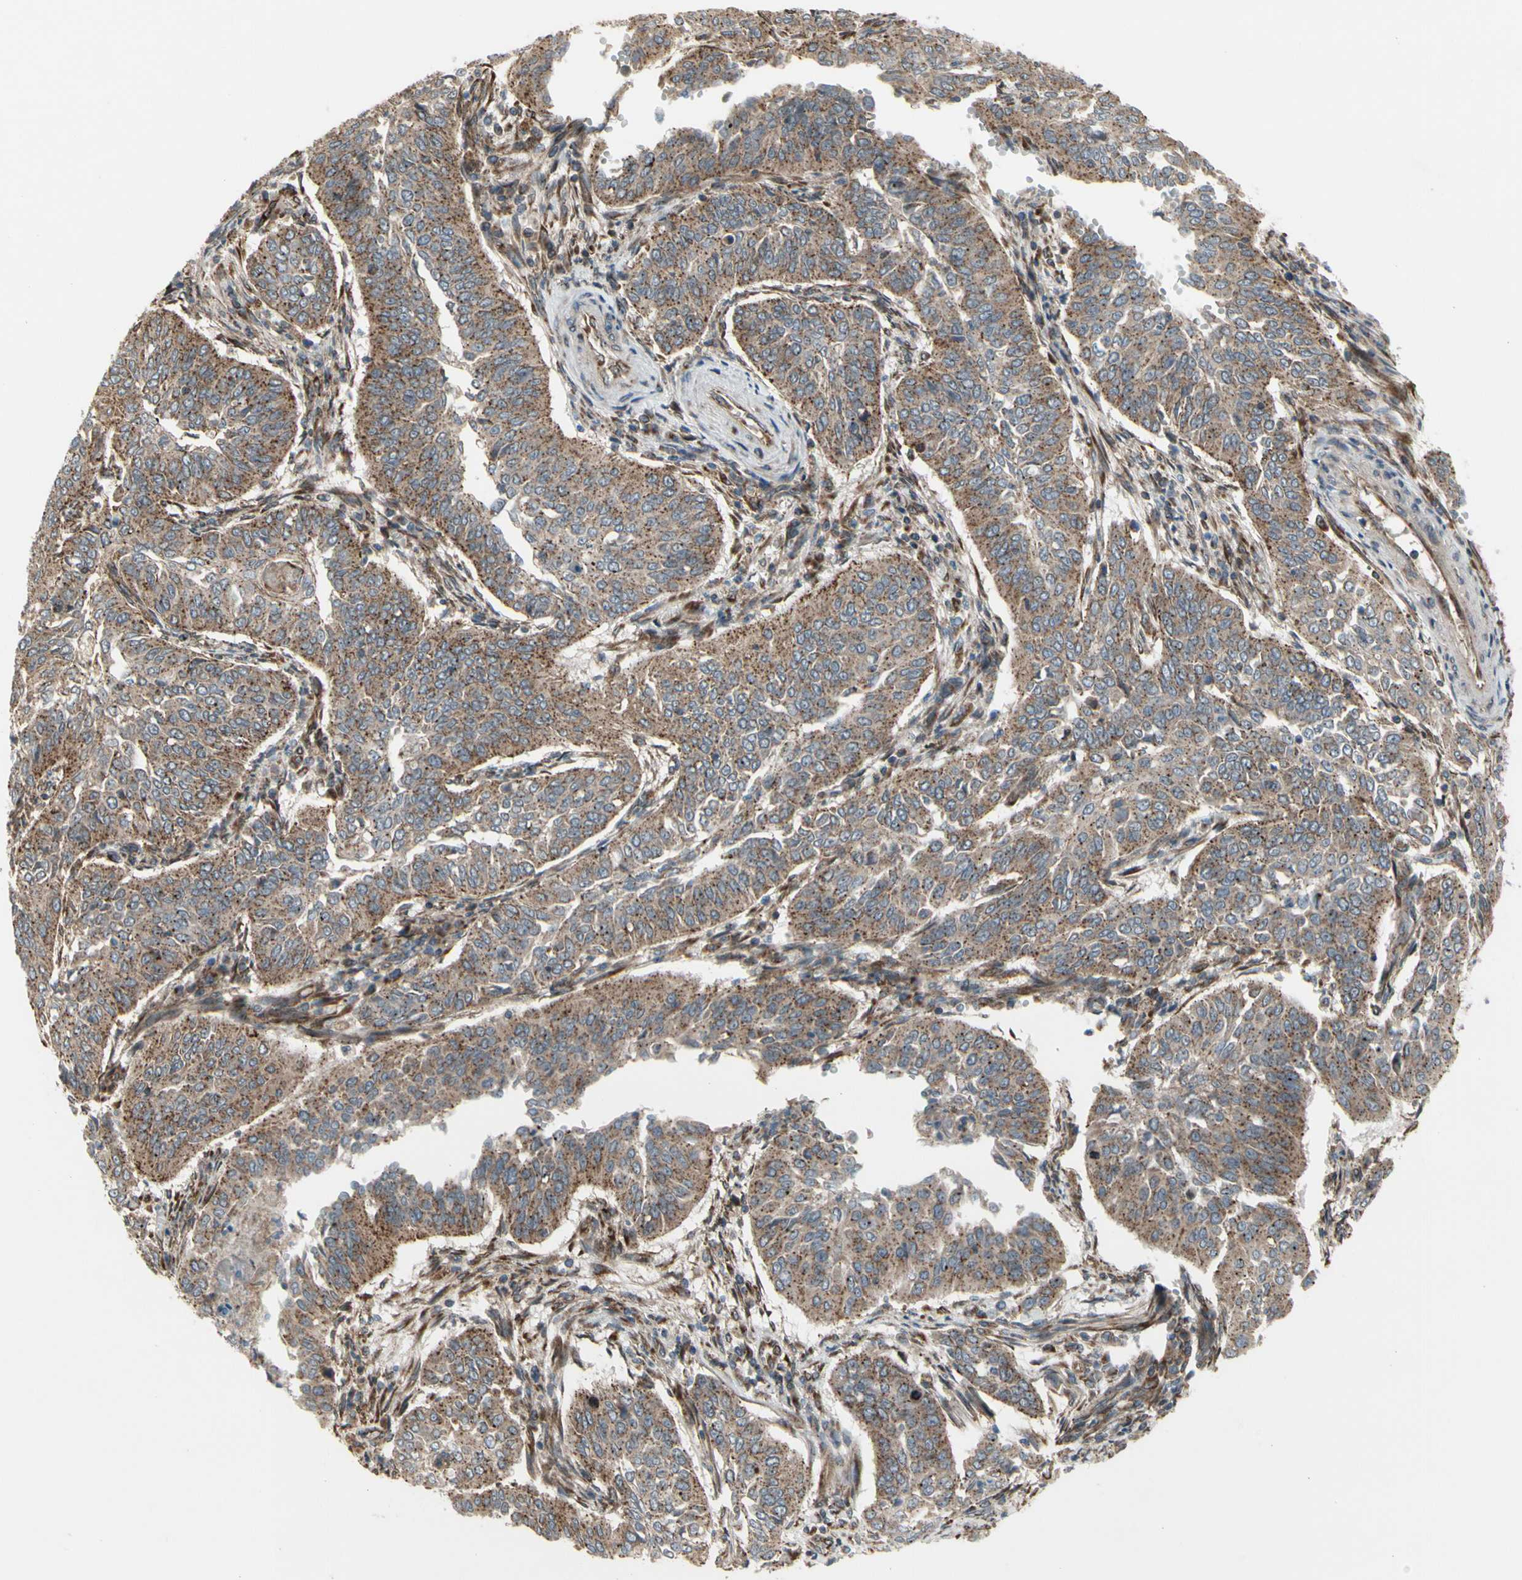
{"staining": {"intensity": "strong", "quantity": ">75%", "location": "cytoplasmic/membranous"}, "tissue": "cervical cancer", "cell_type": "Tumor cells", "image_type": "cancer", "snomed": [{"axis": "morphology", "description": "Normal tissue, NOS"}, {"axis": "morphology", "description": "Squamous cell carcinoma, NOS"}, {"axis": "topography", "description": "Cervix"}], "caption": "Cervical cancer (squamous cell carcinoma) was stained to show a protein in brown. There is high levels of strong cytoplasmic/membranous expression in about >75% of tumor cells.", "gene": "SLC39A9", "patient": {"sex": "female", "age": 39}}